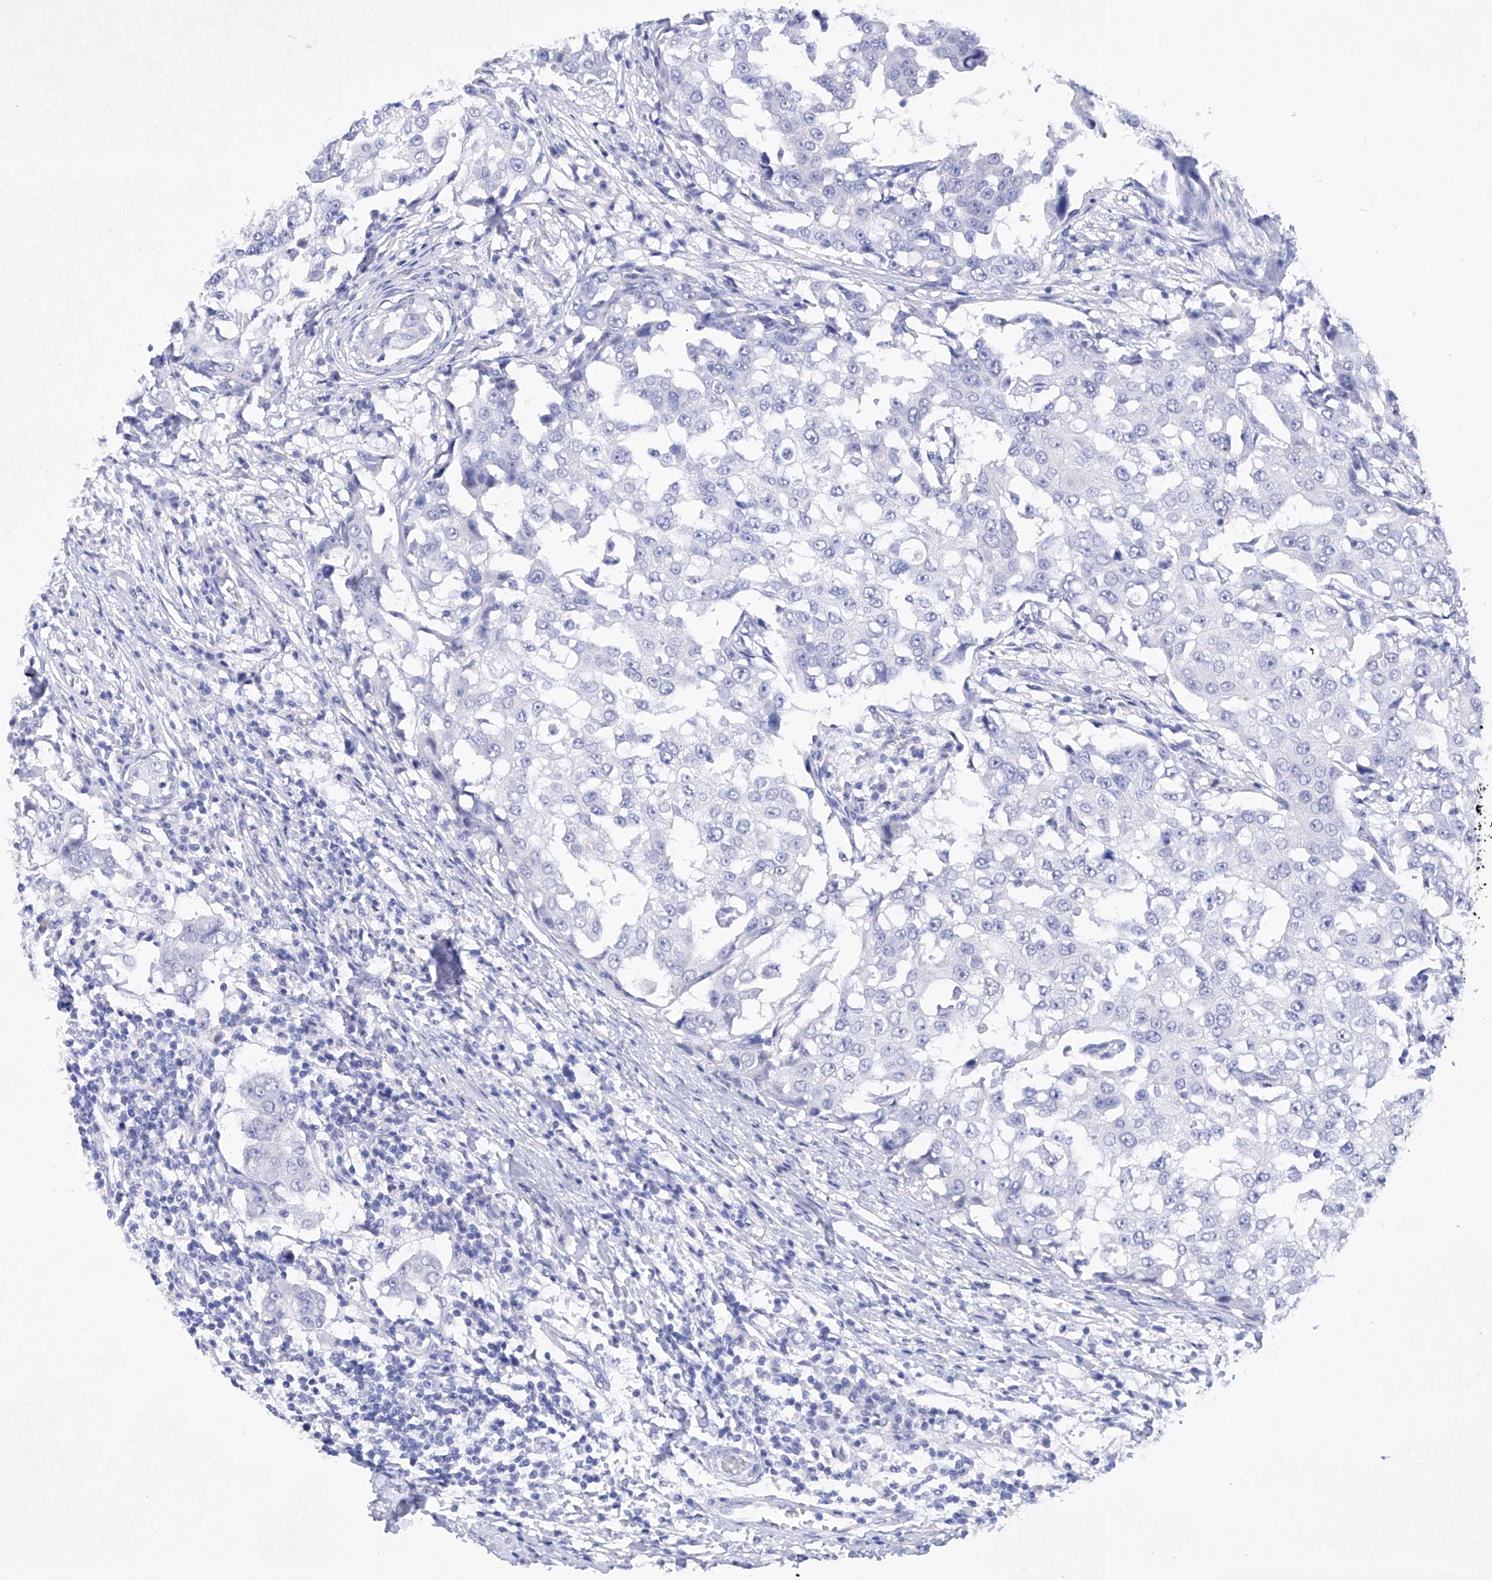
{"staining": {"intensity": "negative", "quantity": "none", "location": "none"}, "tissue": "breast cancer", "cell_type": "Tumor cells", "image_type": "cancer", "snomed": [{"axis": "morphology", "description": "Duct carcinoma"}, {"axis": "topography", "description": "Breast"}], "caption": "DAB immunohistochemical staining of human infiltrating ductal carcinoma (breast) demonstrates no significant positivity in tumor cells.", "gene": "BARX2", "patient": {"sex": "female", "age": 27}}